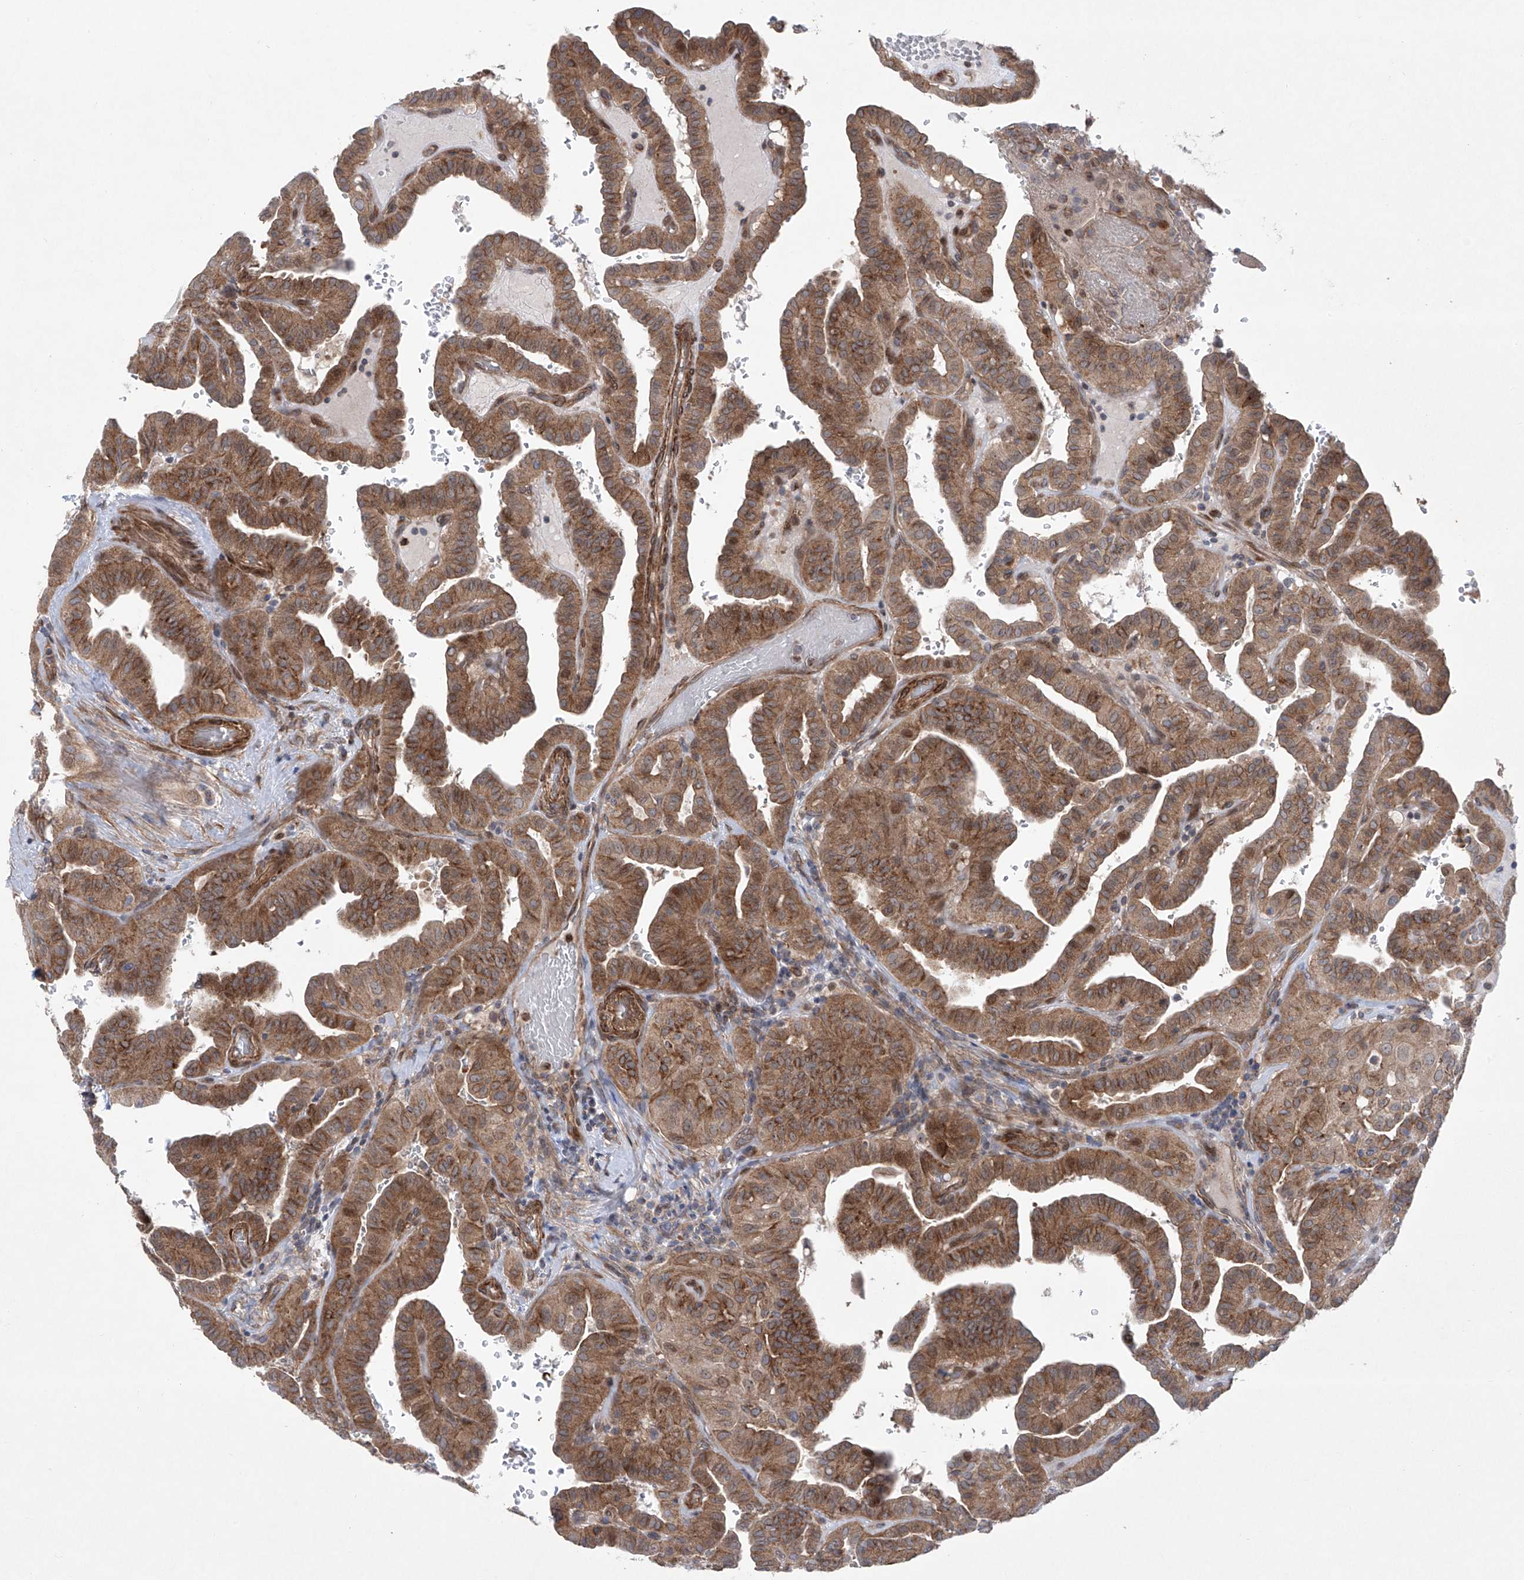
{"staining": {"intensity": "moderate", "quantity": ">75%", "location": "cytoplasmic/membranous"}, "tissue": "thyroid cancer", "cell_type": "Tumor cells", "image_type": "cancer", "snomed": [{"axis": "morphology", "description": "Papillary adenocarcinoma, NOS"}, {"axis": "topography", "description": "Thyroid gland"}], "caption": "Thyroid cancer stained for a protein (brown) exhibits moderate cytoplasmic/membranous positive staining in about >75% of tumor cells.", "gene": "KLC4", "patient": {"sex": "male", "age": 77}}